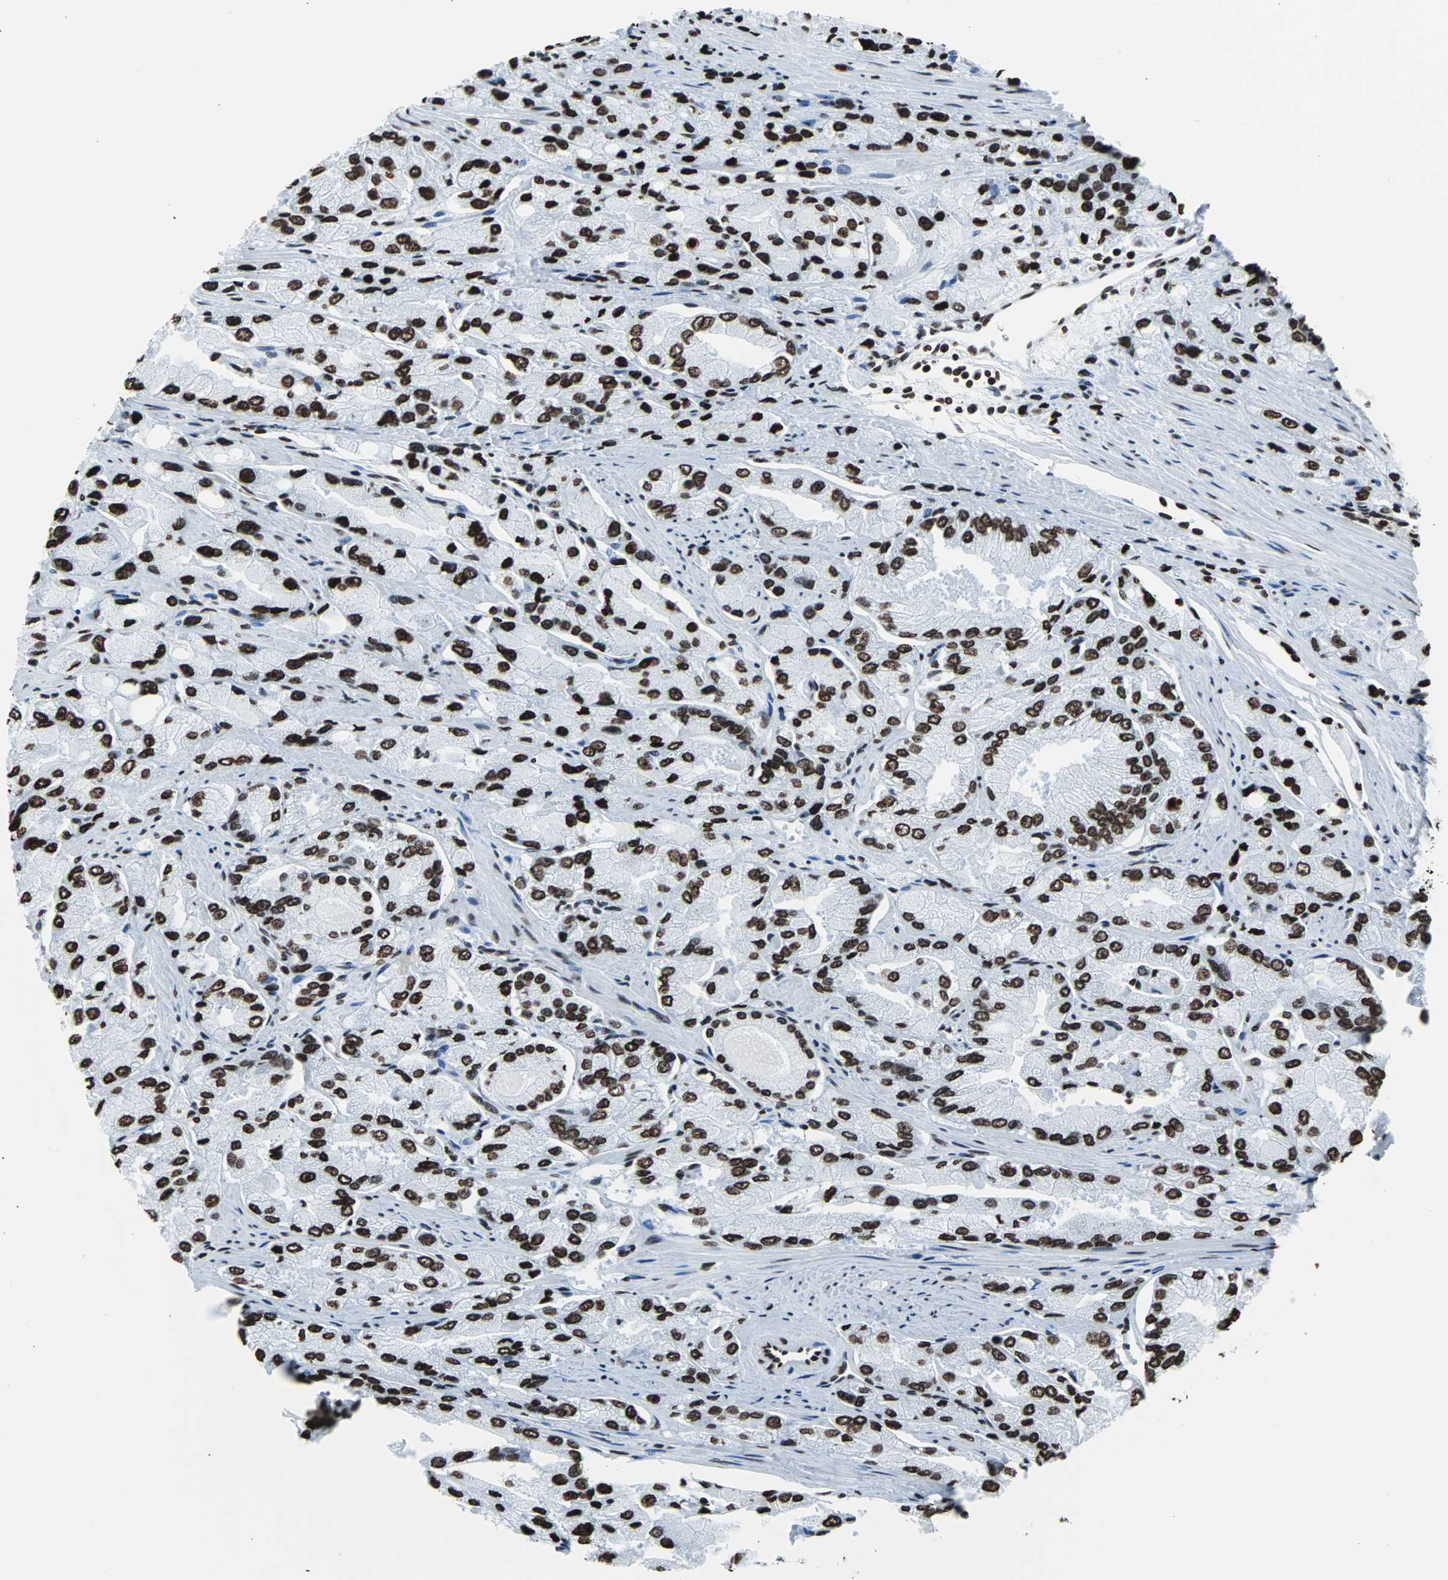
{"staining": {"intensity": "strong", "quantity": ">75%", "location": "nuclear"}, "tissue": "prostate cancer", "cell_type": "Tumor cells", "image_type": "cancer", "snomed": [{"axis": "morphology", "description": "Adenocarcinoma, High grade"}, {"axis": "topography", "description": "Prostate"}], "caption": "IHC (DAB (3,3'-diaminobenzidine)) staining of prostate cancer (adenocarcinoma (high-grade)) demonstrates strong nuclear protein positivity in about >75% of tumor cells.", "gene": "H2BC18", "patient": {"sex": "male", "age": 58}}